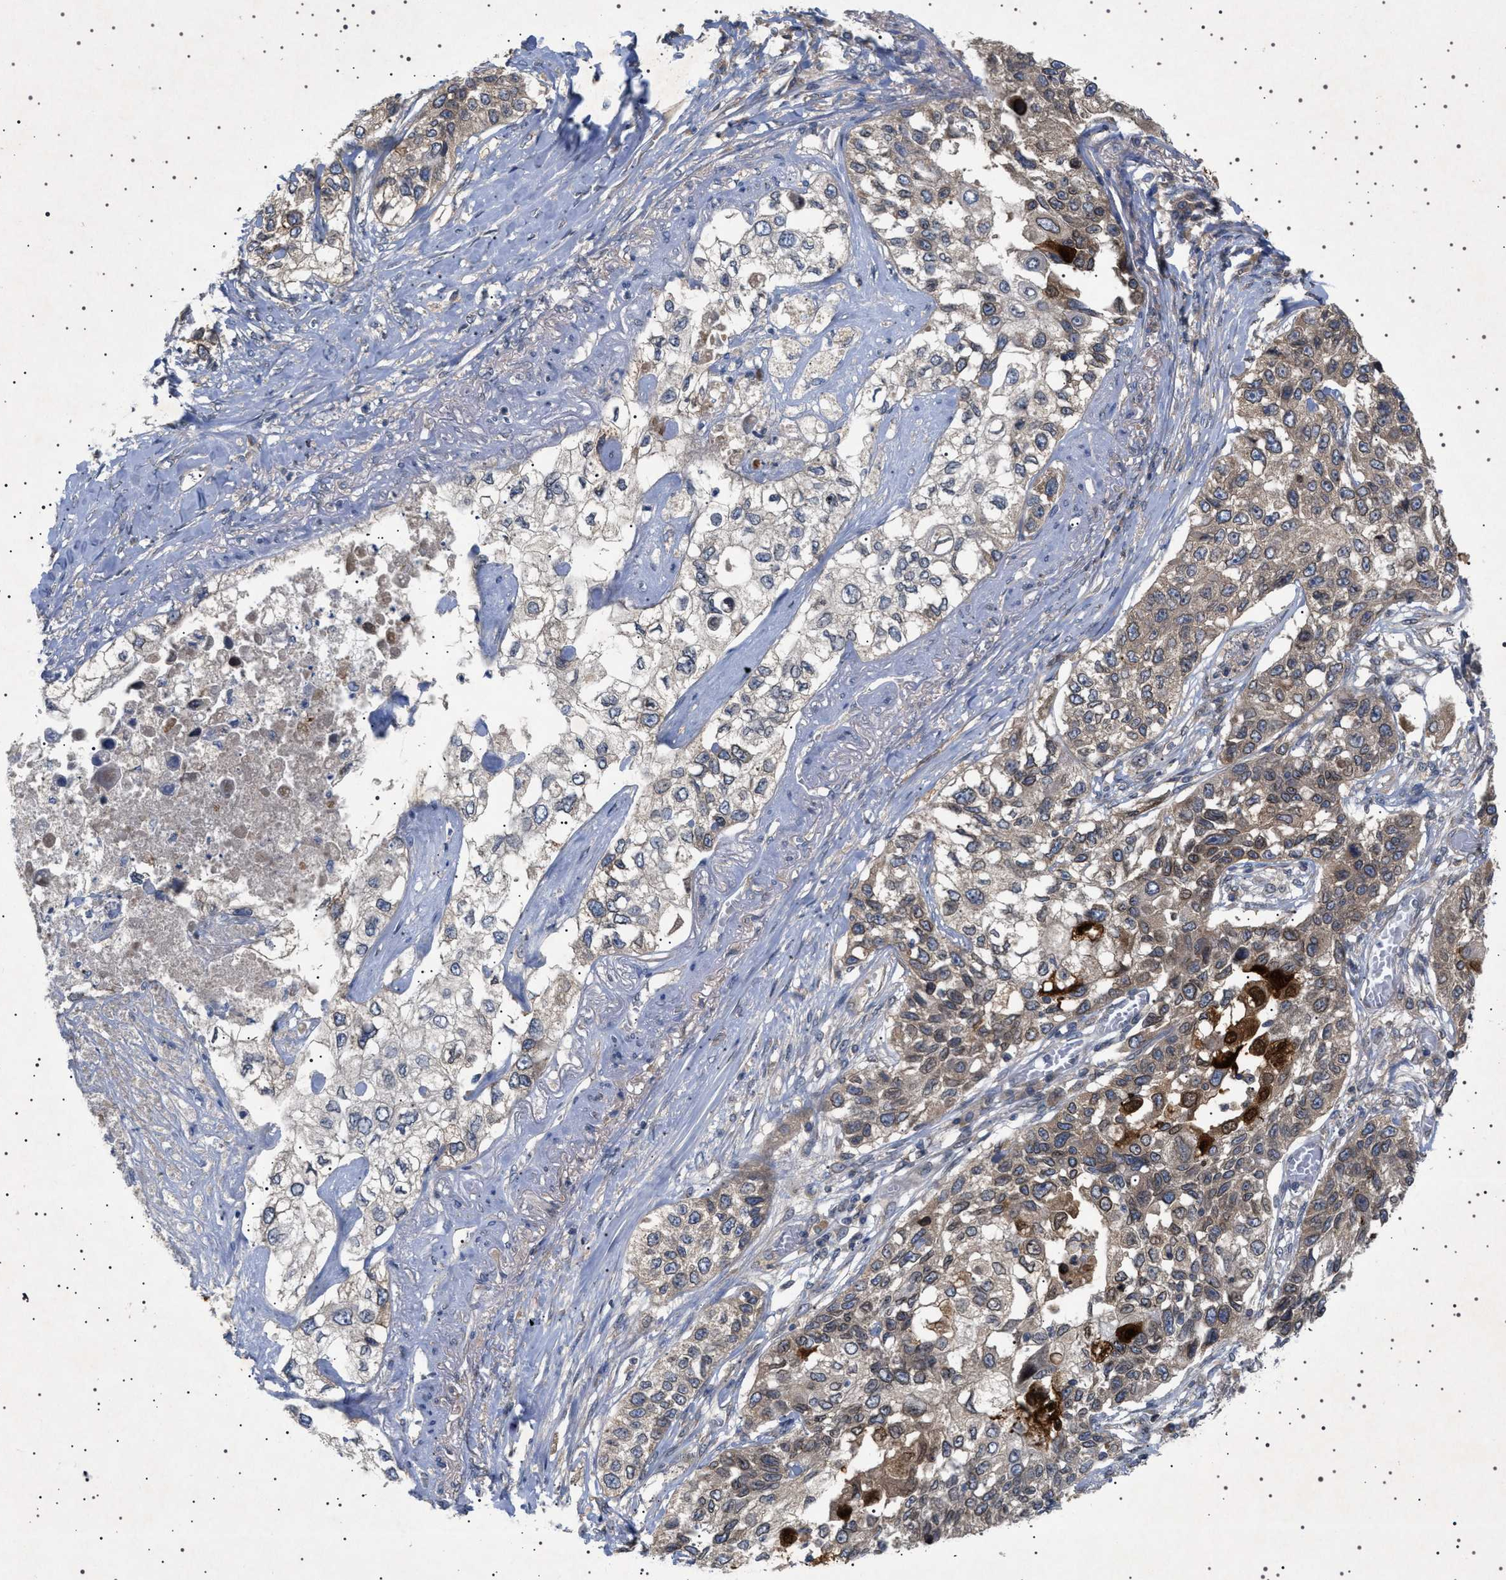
{"staining": {"intensity": "strong", "quantity": "<25%", "location": "cytoplasmic/membranous,nuclear"}, "tissue": "lung cancer", "cell_type": "Tumor cells", "image_type": "cancer", "snomed": [{"axis": "morphology", "description": "Squamous cell carcinoma, NOS"}, {"axis": "topography", "description": "Lung"}], "caption": "A high-resolution photomicrograph shows immunohistochemistry (IHC) staining of lung cancer (squamous cell carcinoma), which reveals strong cytoplasmic/membranous and nuclear positivity in approximately <25% of tumor cells.", "gene": "NUP93", "patient": {"sex": "male", "age": 71}}